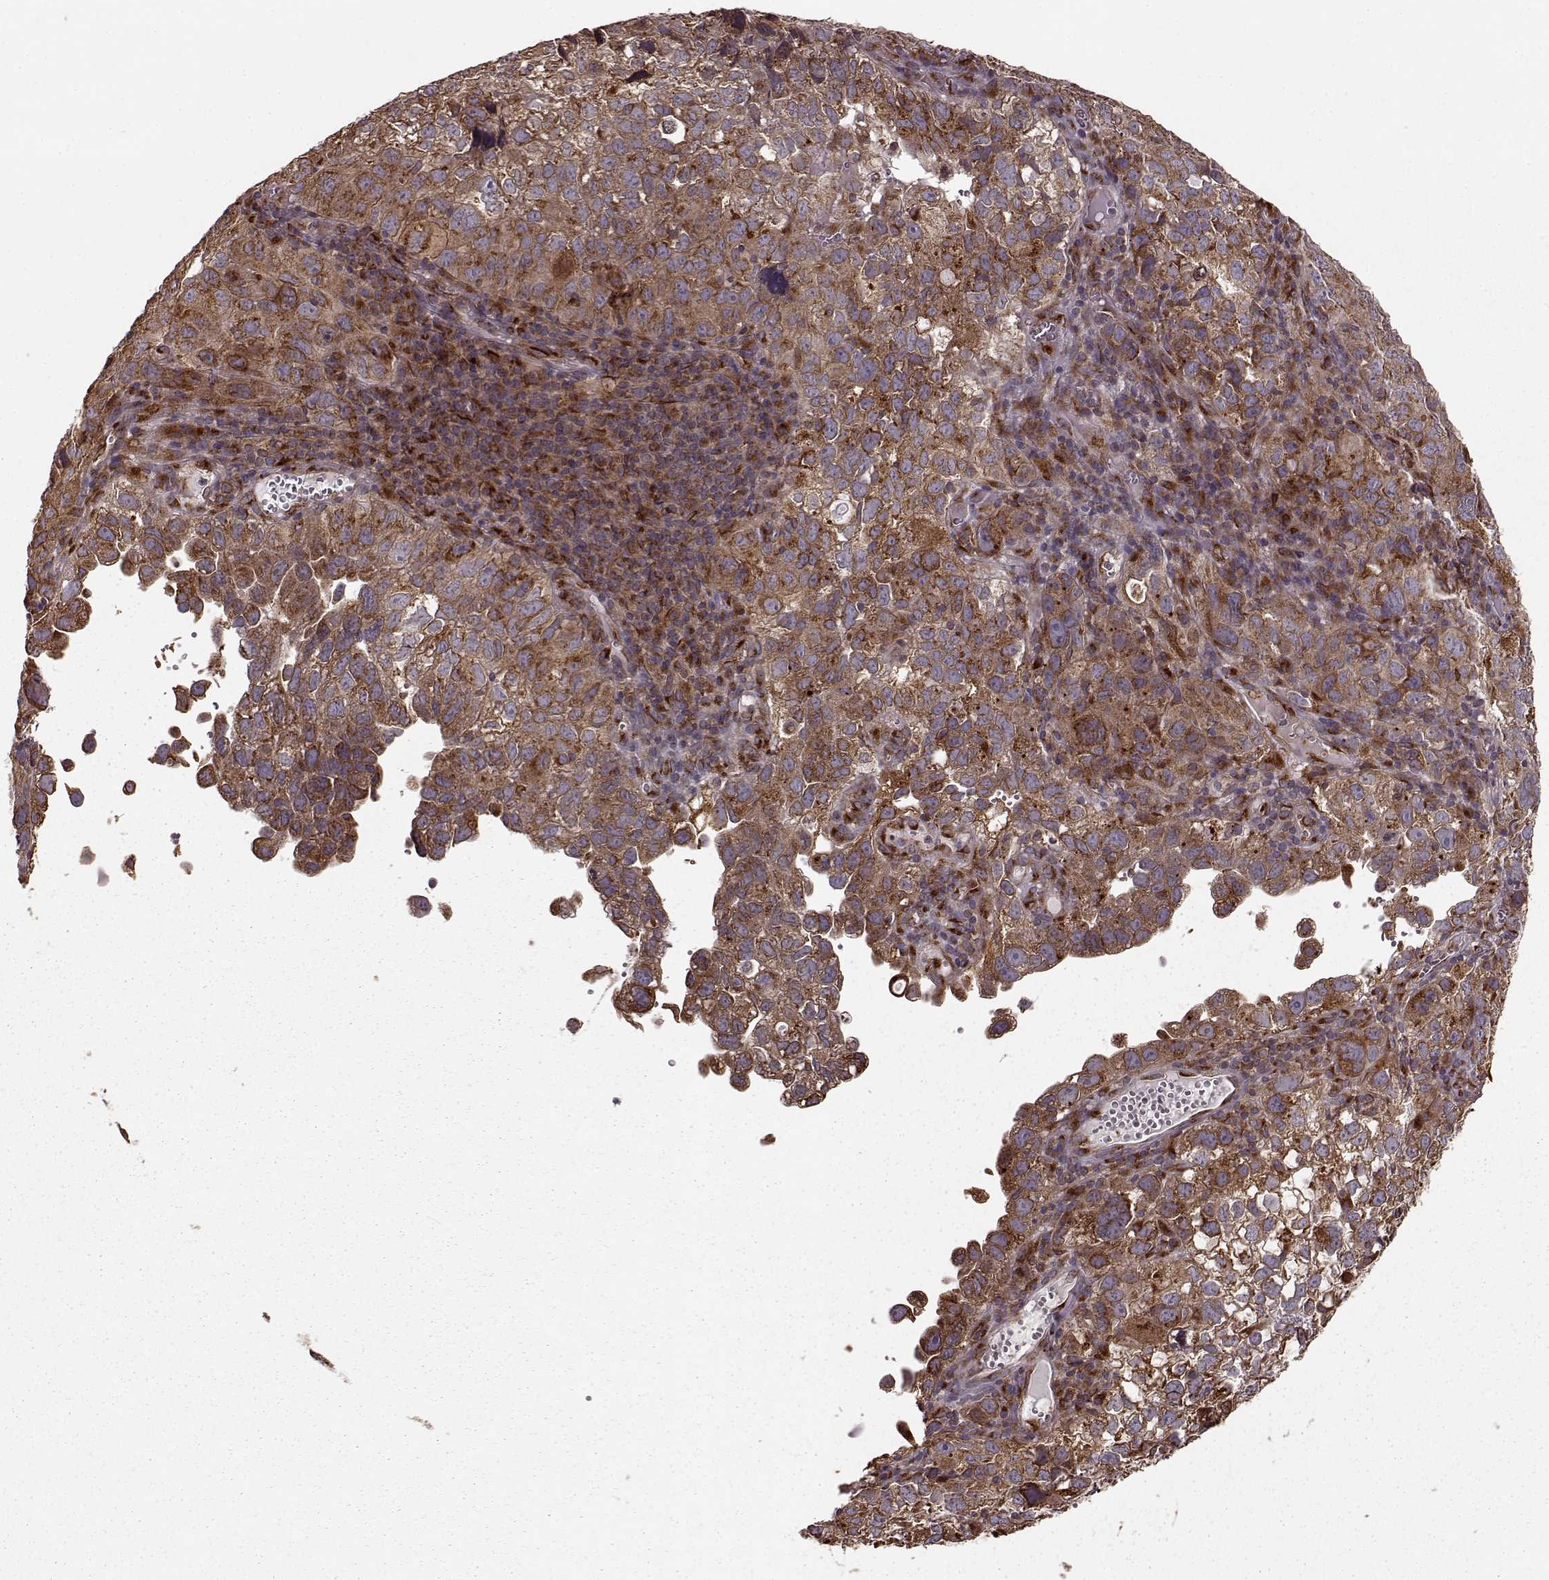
{"staining": {"intensity": "moderate", "quantity": ">75%", "location": "cytoplasmic/membranous"}, "tissue": "cervical cancer", "cell_type": "Tumor cells", "image_type": "cancer", "snomed": [{"axis": "morphology", "description": "Squamous cell carcinoma, NOS"}, {"axis": "topography", "description": "Cervix"}], "caption": "There is medium levels of moderate cytoplasmic/membranous positivity in tumor cells of cervical squamous cell carcinoma, as demonstrated by immunohistochemical staining (brown color).", "gene": "YIPF5", "patient": {"sex": "female", "age": 55}}